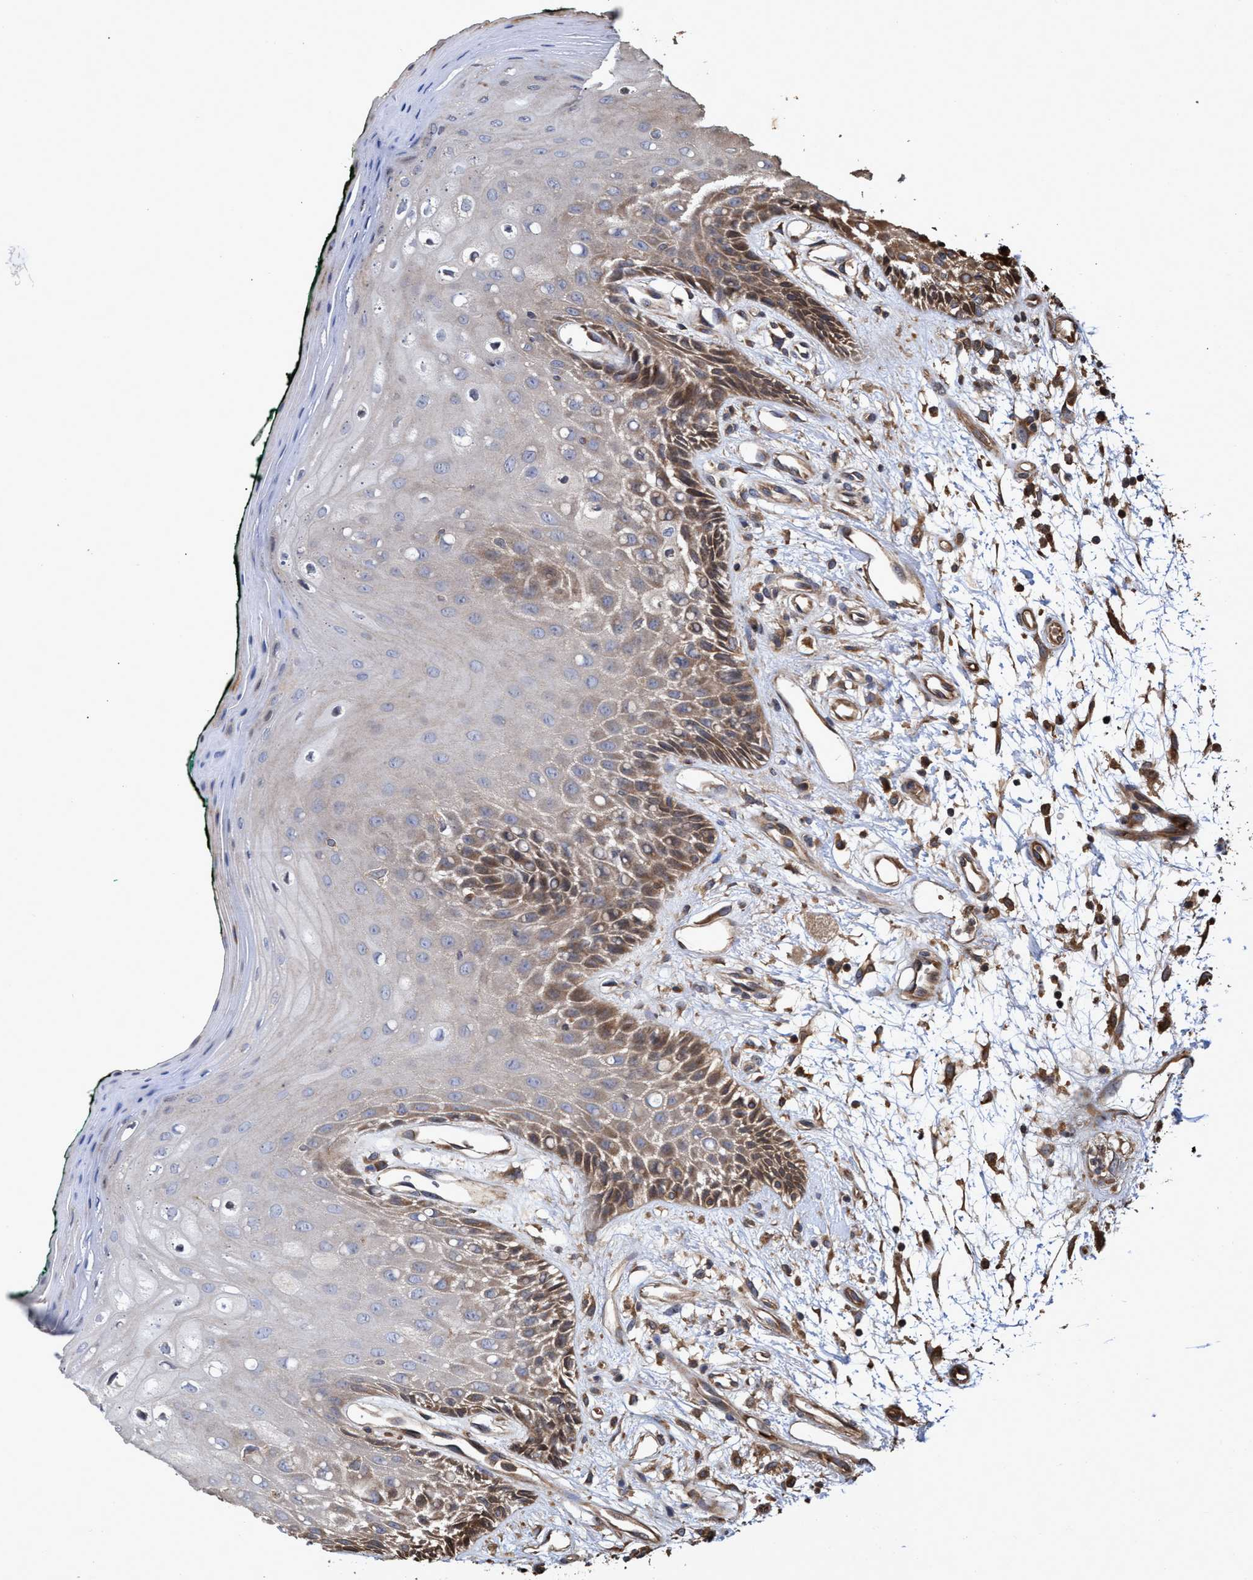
{"staining": {"intensity": "moderate", "quantity": "25%-75%", "location": "cytoplasmic/membranous"}, "tissue": "oral mucosa", "cell_type": "Squamous epithelial cells", "image_type": "normal", "snomed": [{"axis": "morphology", "description": "Normal tissue, NOS"}, {"axis": "morphology", "description": "Squamous cell carcinoma, NOS"}, {"axis": "topography", "description": "Skeletal muscle"}, {"axis": "topography", "description": "Oral tissue"}, {"axis": "topography", "description": "Head-Neck"}], "caption": "Normal oral mucosa was stained to show a protein in brown. There is medium levels of moderate cytoplasmic/membranous staining in about 25%-75% of squamous epithelial cells. (Stains: DAB (3,3'-diaminobenzidine) in brown, nuclei in blue, Microscopy: brightfield microscopy at high magnification).", "gene": "CHMP6", "patient": {"sex": "female", "age": 84}}